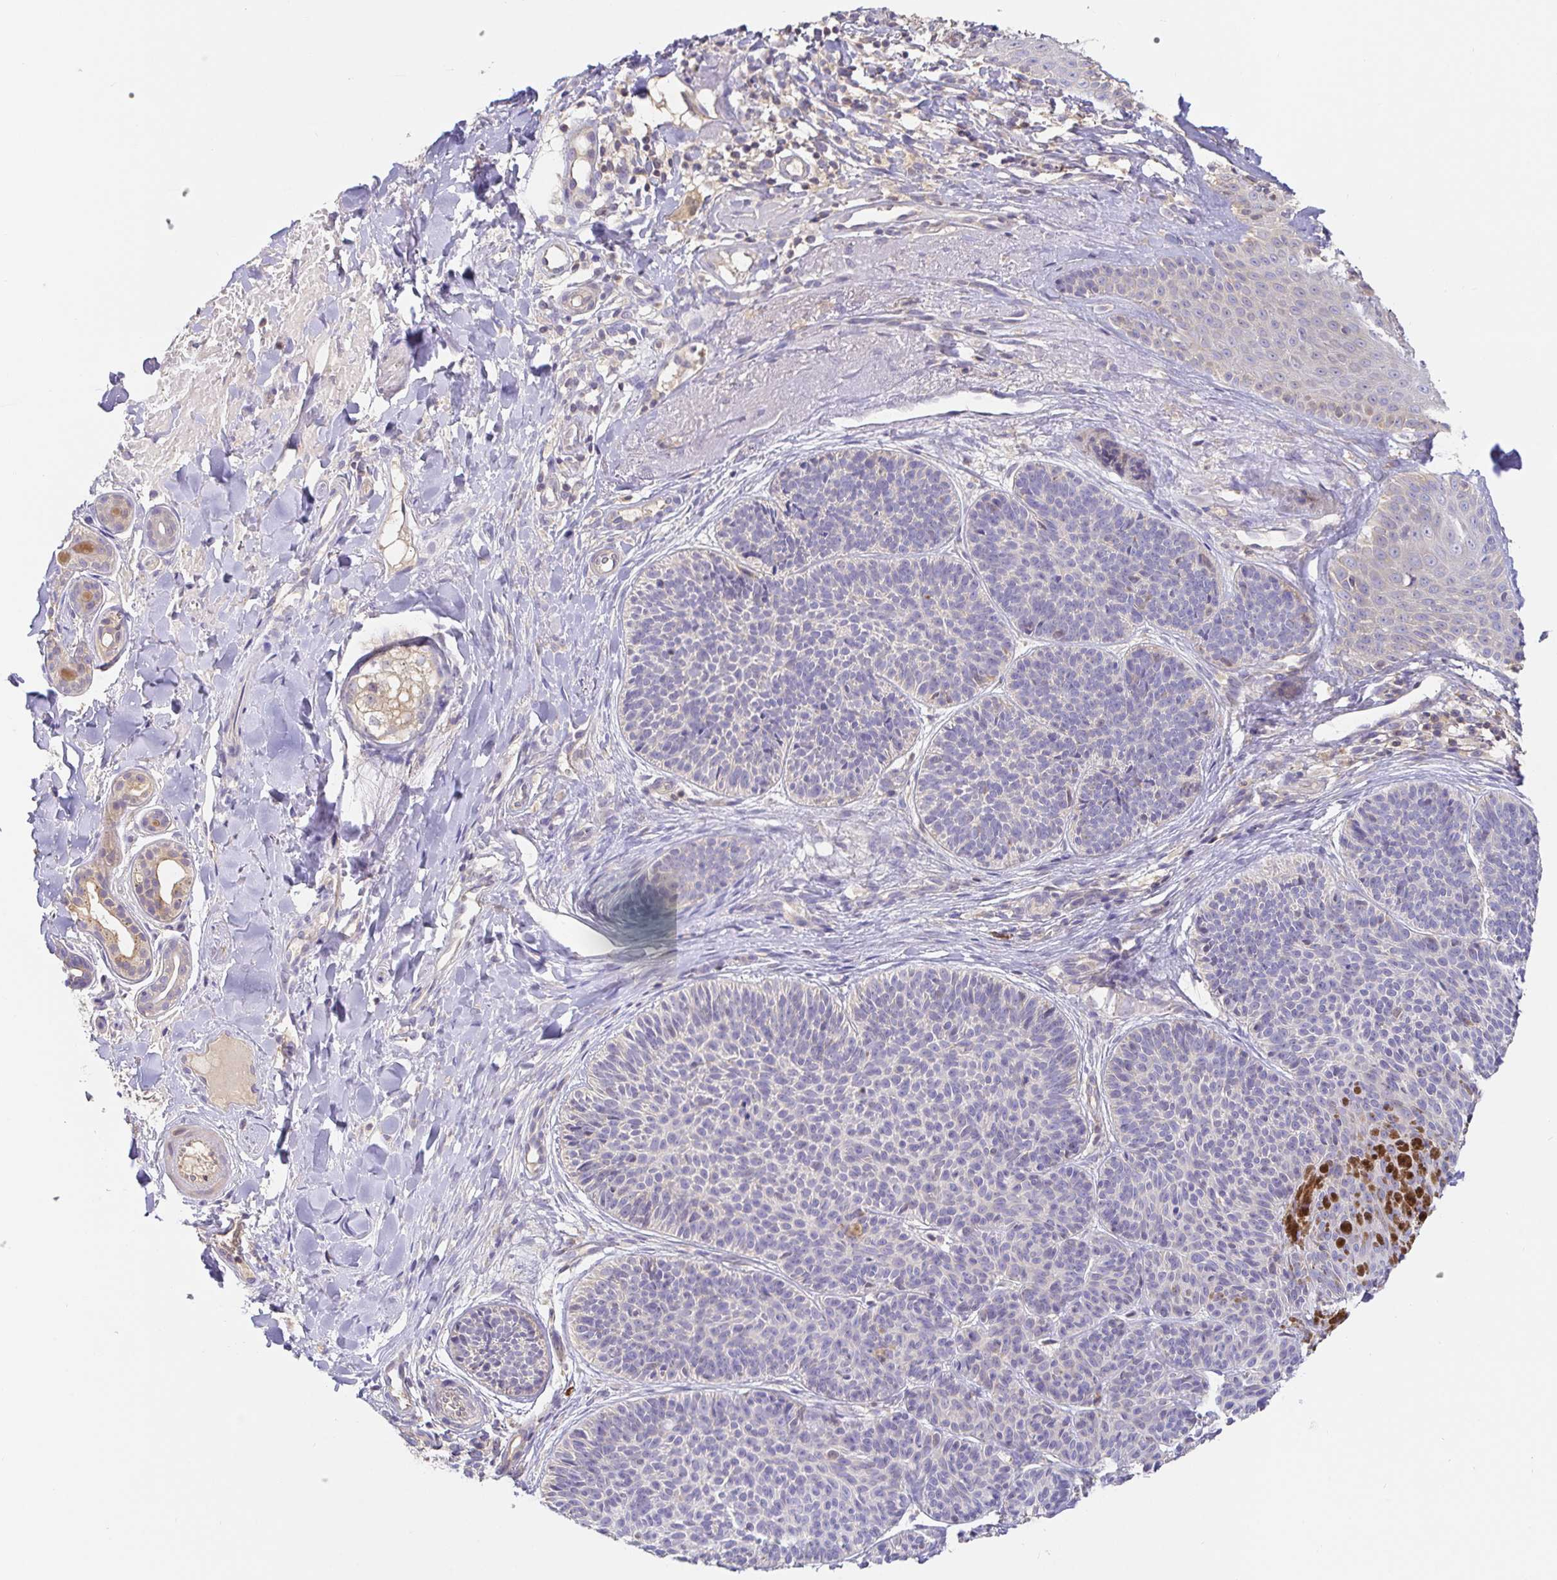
{"staining": {"intensity": "negative", "quantity": "none", "location": "none"}, "tissue": "skin cancer", "cell_type": "Tumor cells", "image_type": "cancer", "snomed": [{"axis": "morphology", "description": "Basal cell carcinoma"}, {"axis": "topography", "description": "Skin"}], "caption": "The immunohistochemistry histopathology image has no significant expression in tumor cells of skin basal cell carcinoma tissue.", "gene": "HAGH", "patient": {"sex": "male", "age": 82}}